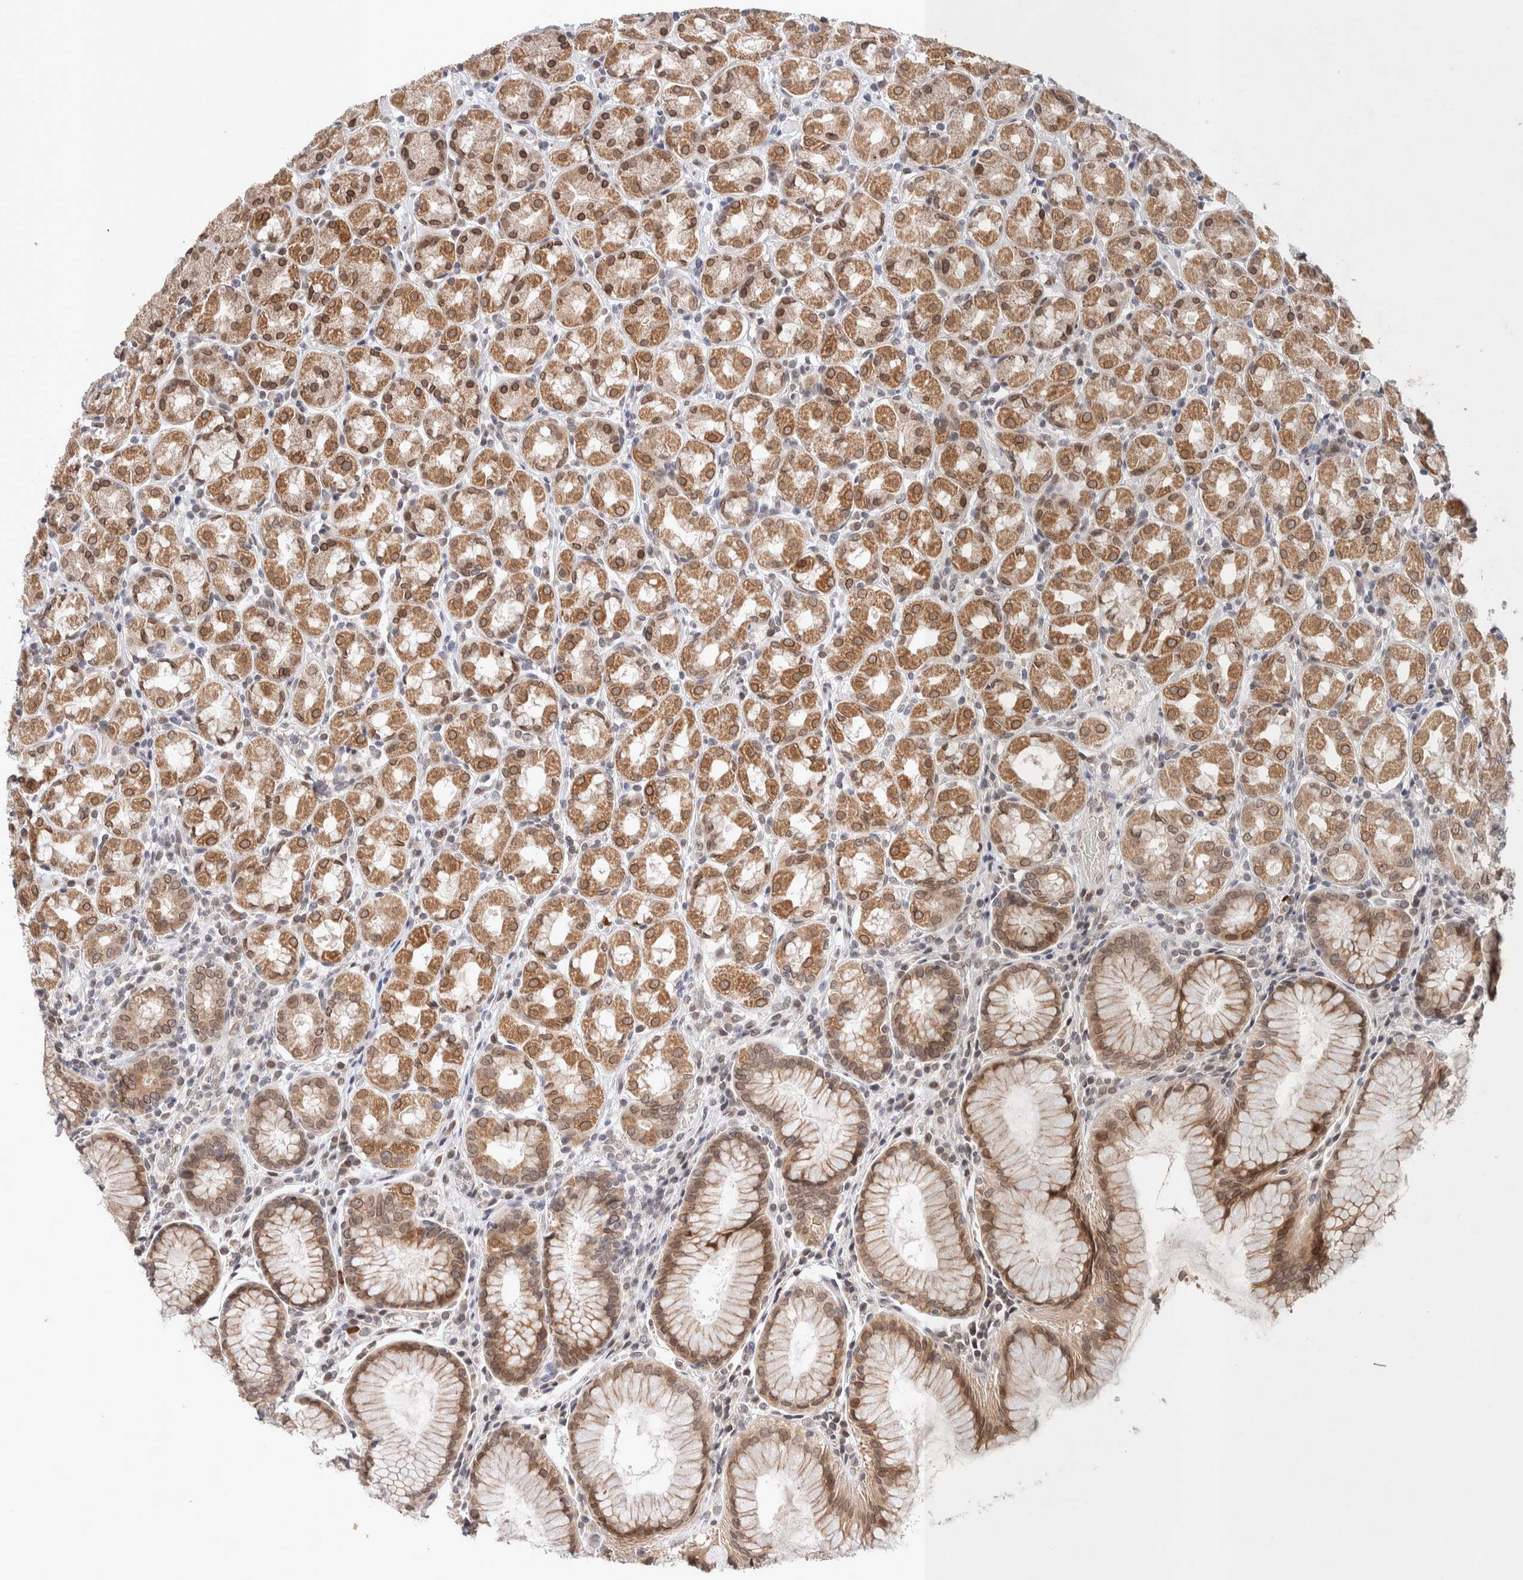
{"staining": {"intensity": "moderate", "quantity": "25%-75%", "location": "cytoplasmic/membranous"}, "tissue": "stomach", "cell_type": "Glandular cells", "image_type": "normal", "snomed": [{"axis": "morphology", "description": "Normal tissue, NOS"}, {"axis": "topography", "description": "Stomach, lower"}], "caption": "Stomach stained for a protein displays moderate cytoplasmic/membranous positivity in glandular cells.", "gene": "CRAT", "patient": {"sex": "female", "age": 56}}